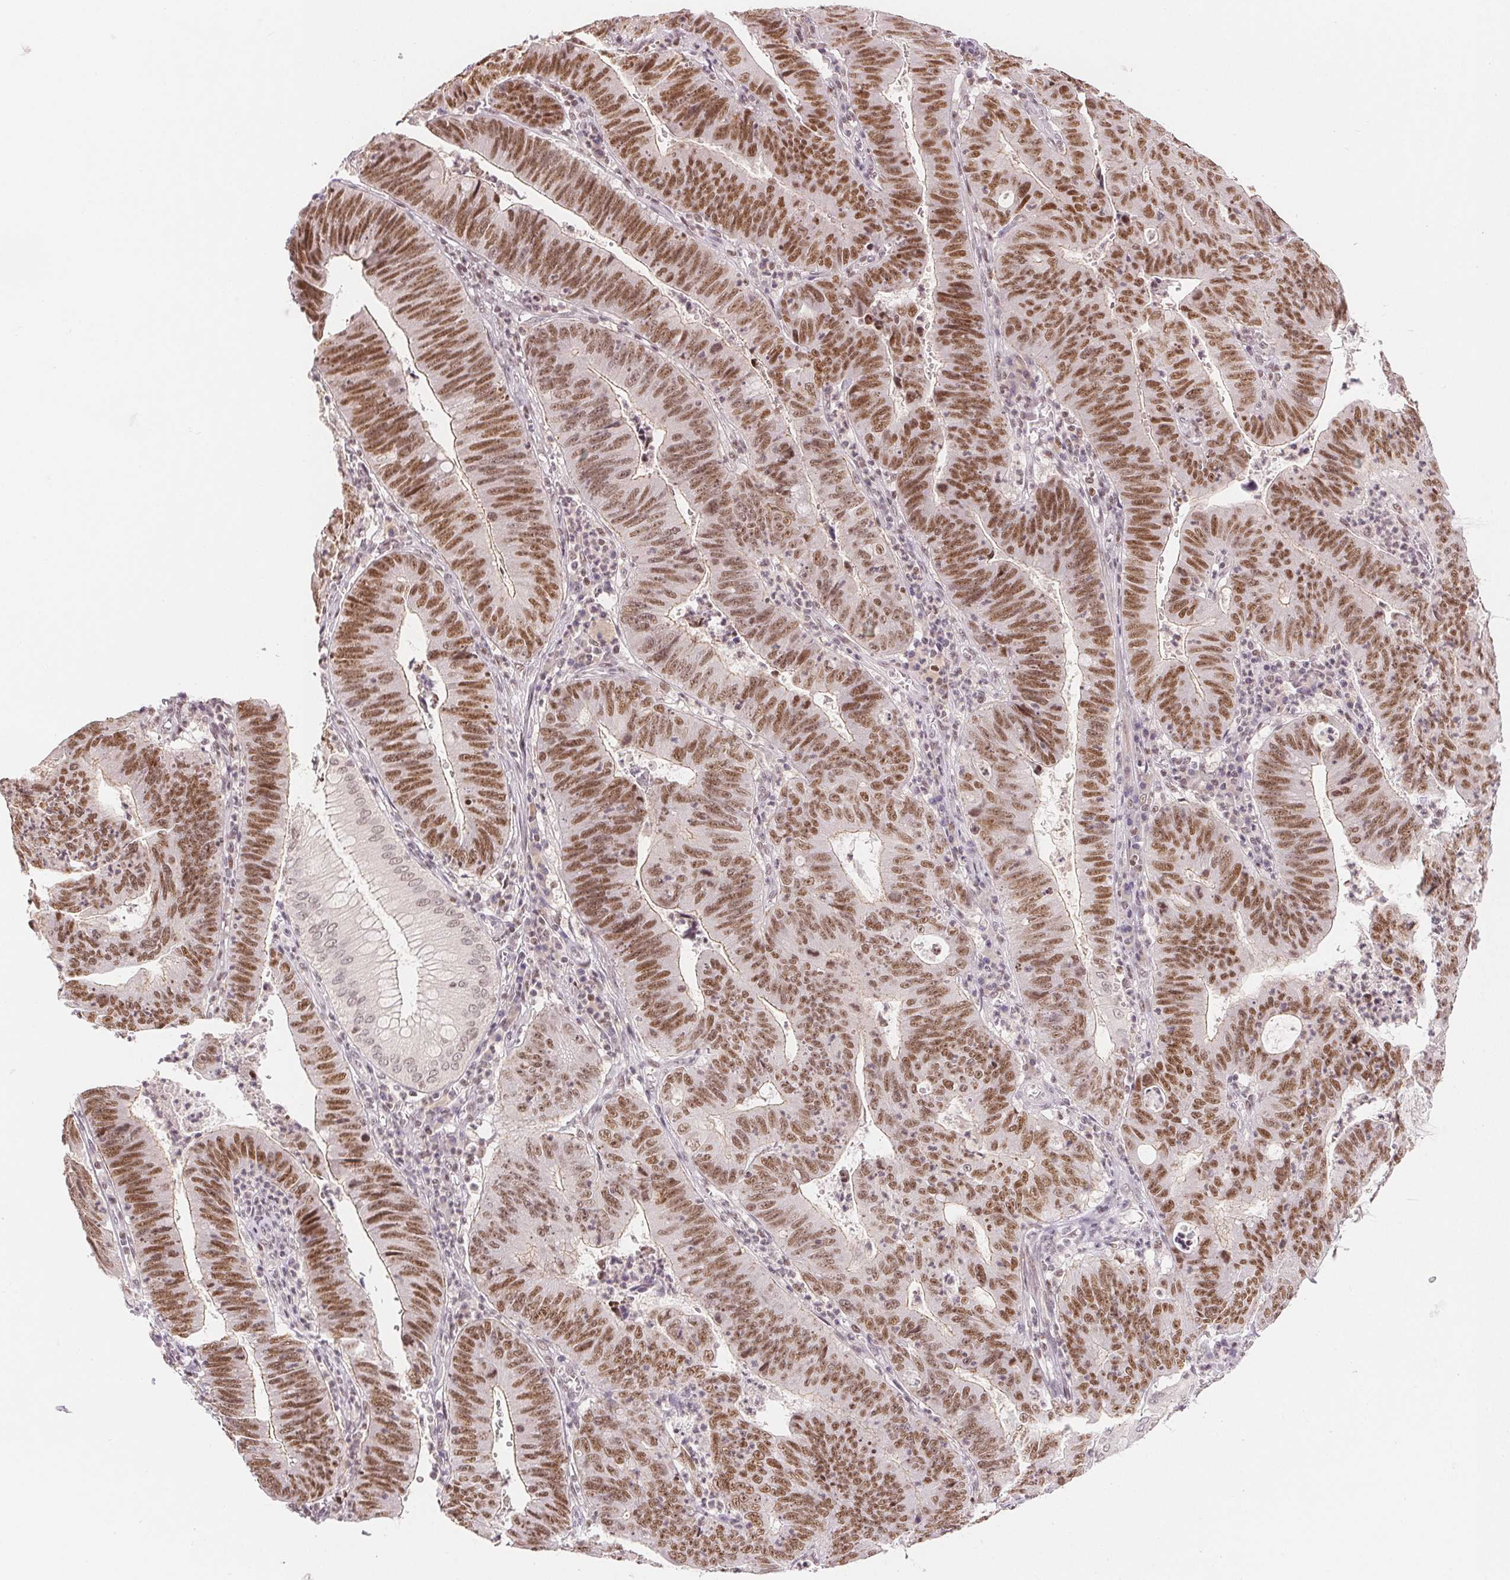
{"staining": {"intensity": "moderate", "quantity": ">75%", "location": "nuclear"}, "tissue": "stomach cancer", "cell_type": "Tumor cells", "image_type": "cancer", "snomed": [{"axis": "morphology", "description": "Adenocarcinoma, NOS"}, {"axis": "topography", "description": "Stomach"}], "caption": "A high-resolution photomicrograph shows immunohistochemistry staining of stomach adenocarcinoma, which displays moderate nuclear positivity in about >75% of tumor cells.", "gene": "DEK", "patient": {"sex": "male", "age": 59}}